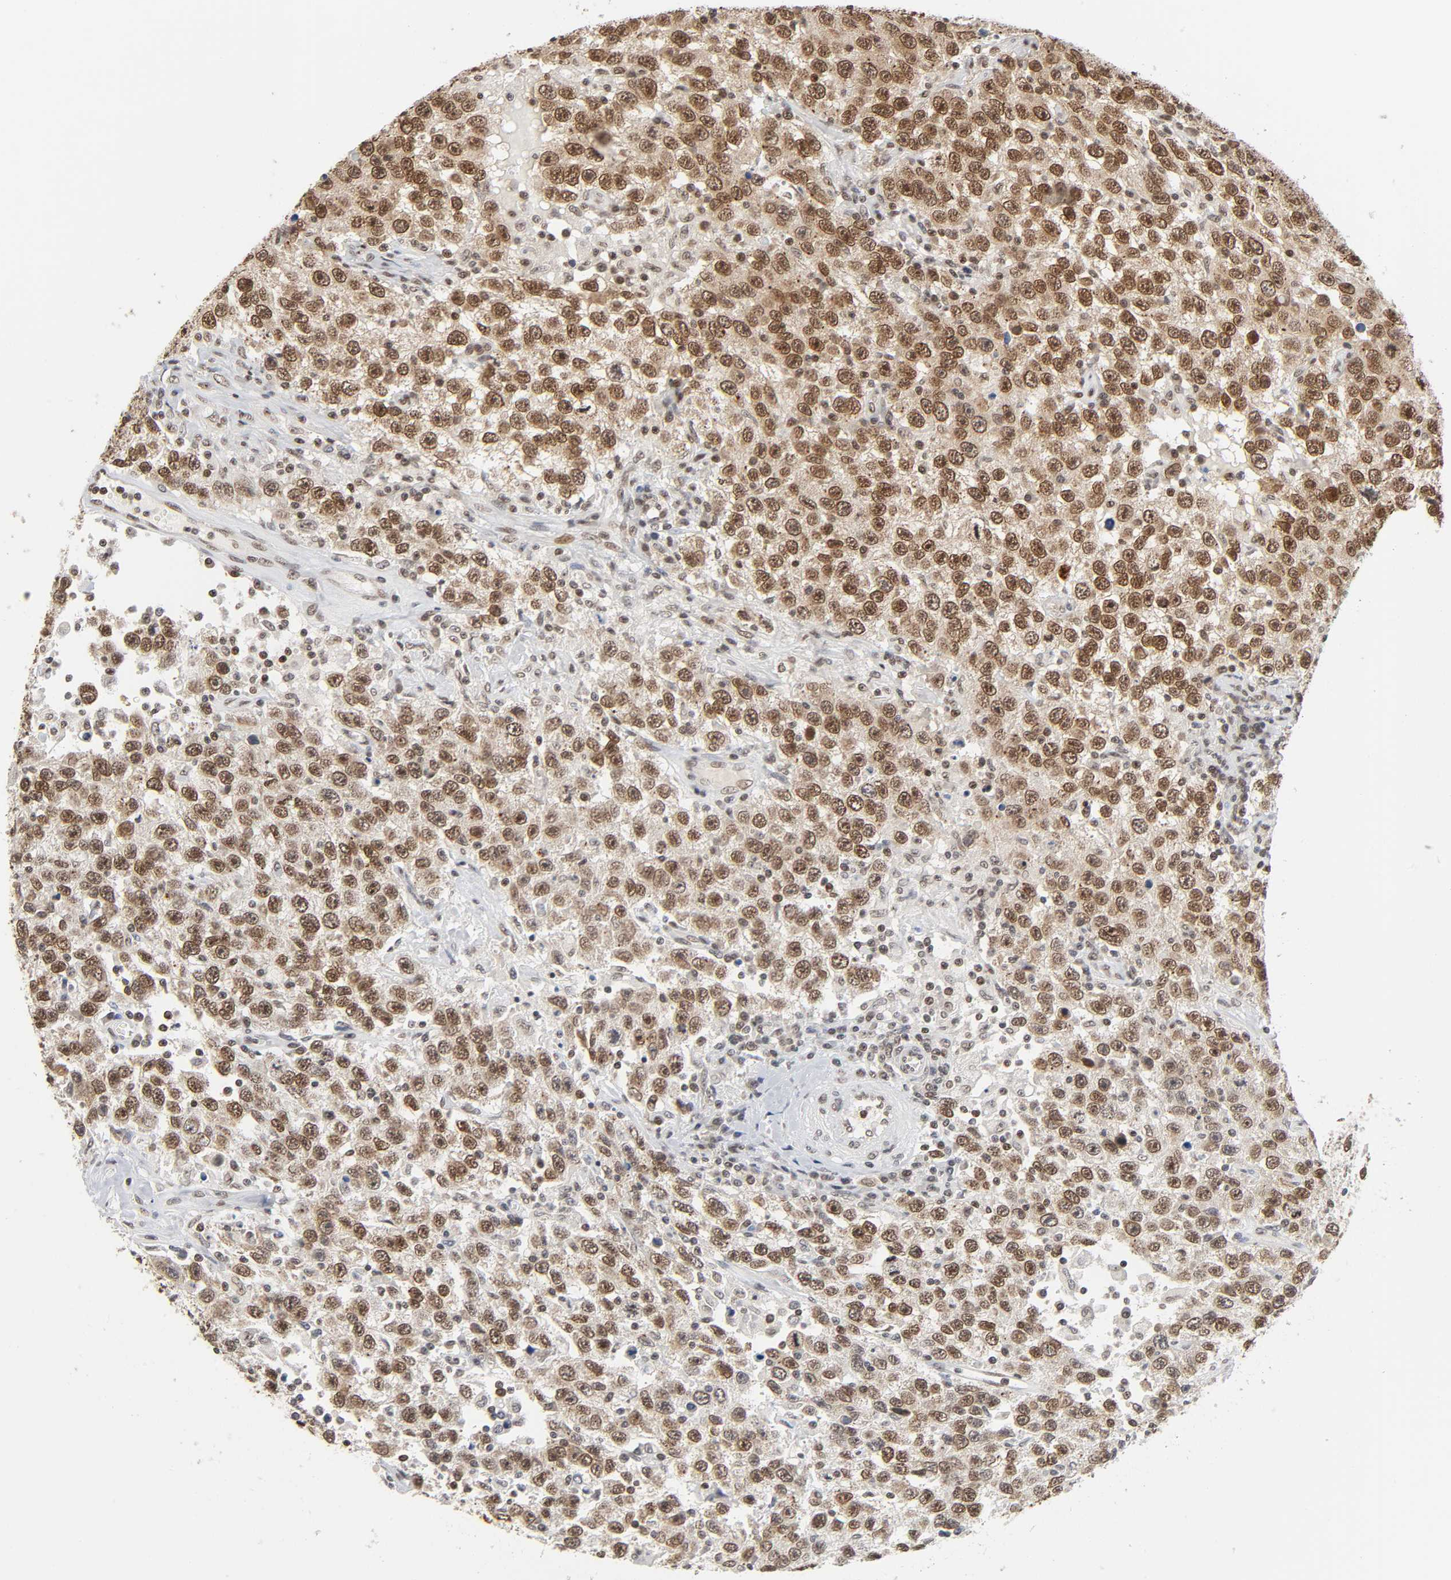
{"staining": {"intensity": "moderate", "quantity": ">75%", "location": "nuclear"}, "tissue": "testis cancer", "cell_type": "Tumor cells", "image_type": "cancer", "snomed": [{"axis": "morphology", "description": "Seminoma, NOS"}, {"axis": "topography", "description": "Testis"}], "caption": "This is a histology image of IHC staining of seminoma (testis), which shows moderate expression in the nuclear of tumor cells.", "gene": "SUMO1", "patient": {"sex": "male", "age": 41}}